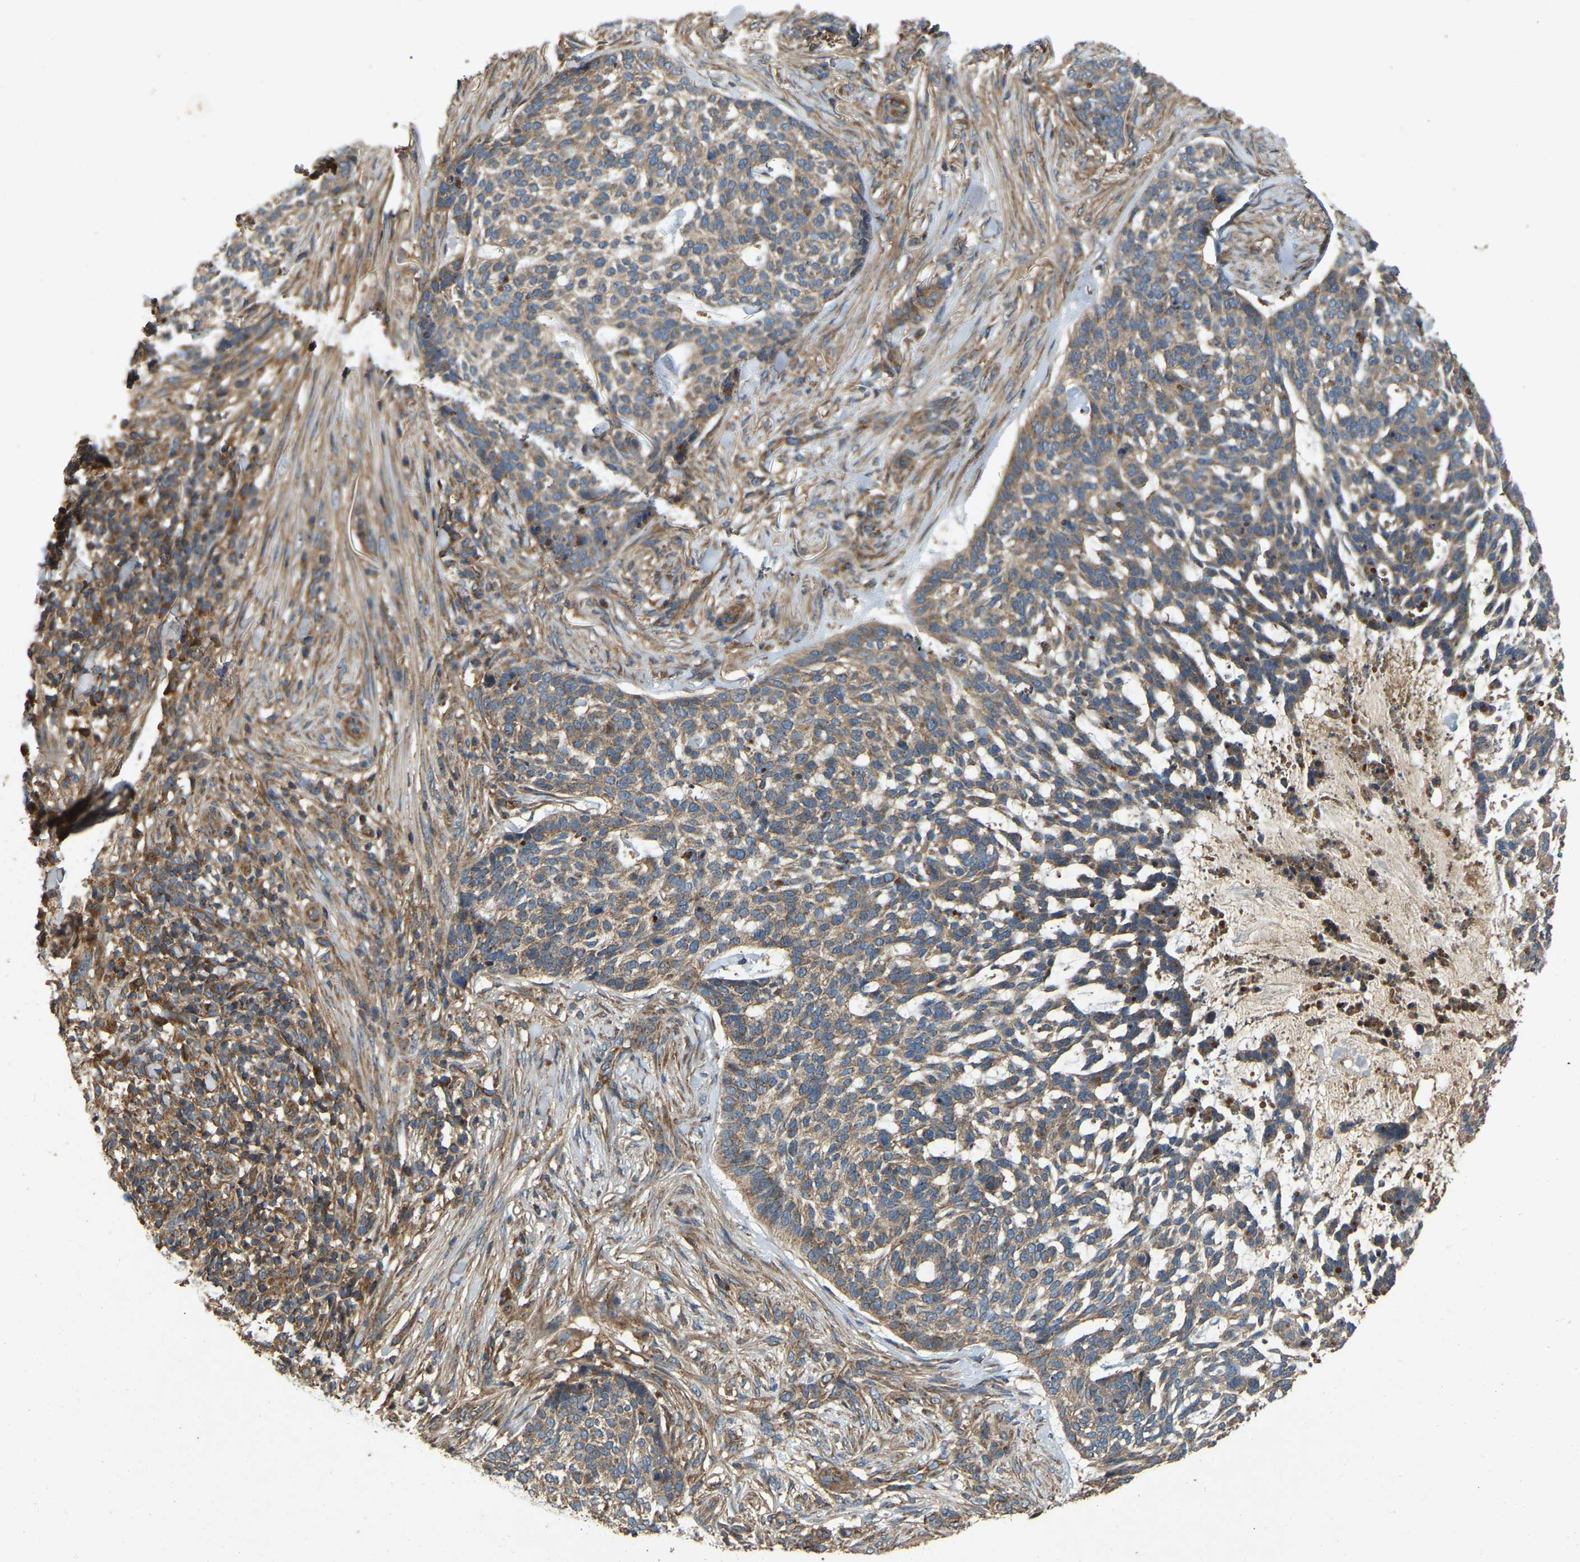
{"staining": {"intensity": "moderate", "quantity": ">75%", "location": "cytoplasmic/membranous"}, "tissue": "skin cancer", "cell_type": "Tumor cells", "image_type": "cancer", "snomed": [{"axis": "morphology", "description": "Basal cell carcinoma"}, {"axis": "topography", "description": "Skin"}], "caption": "Tumor cells demonstrate medium levels of moderate cytoplasmic/membranous expression in about >75% of cells in skin basal cell carcinoma.", "gene": "SAMD9L", "patient": {"sex": "female", "age": 64}}